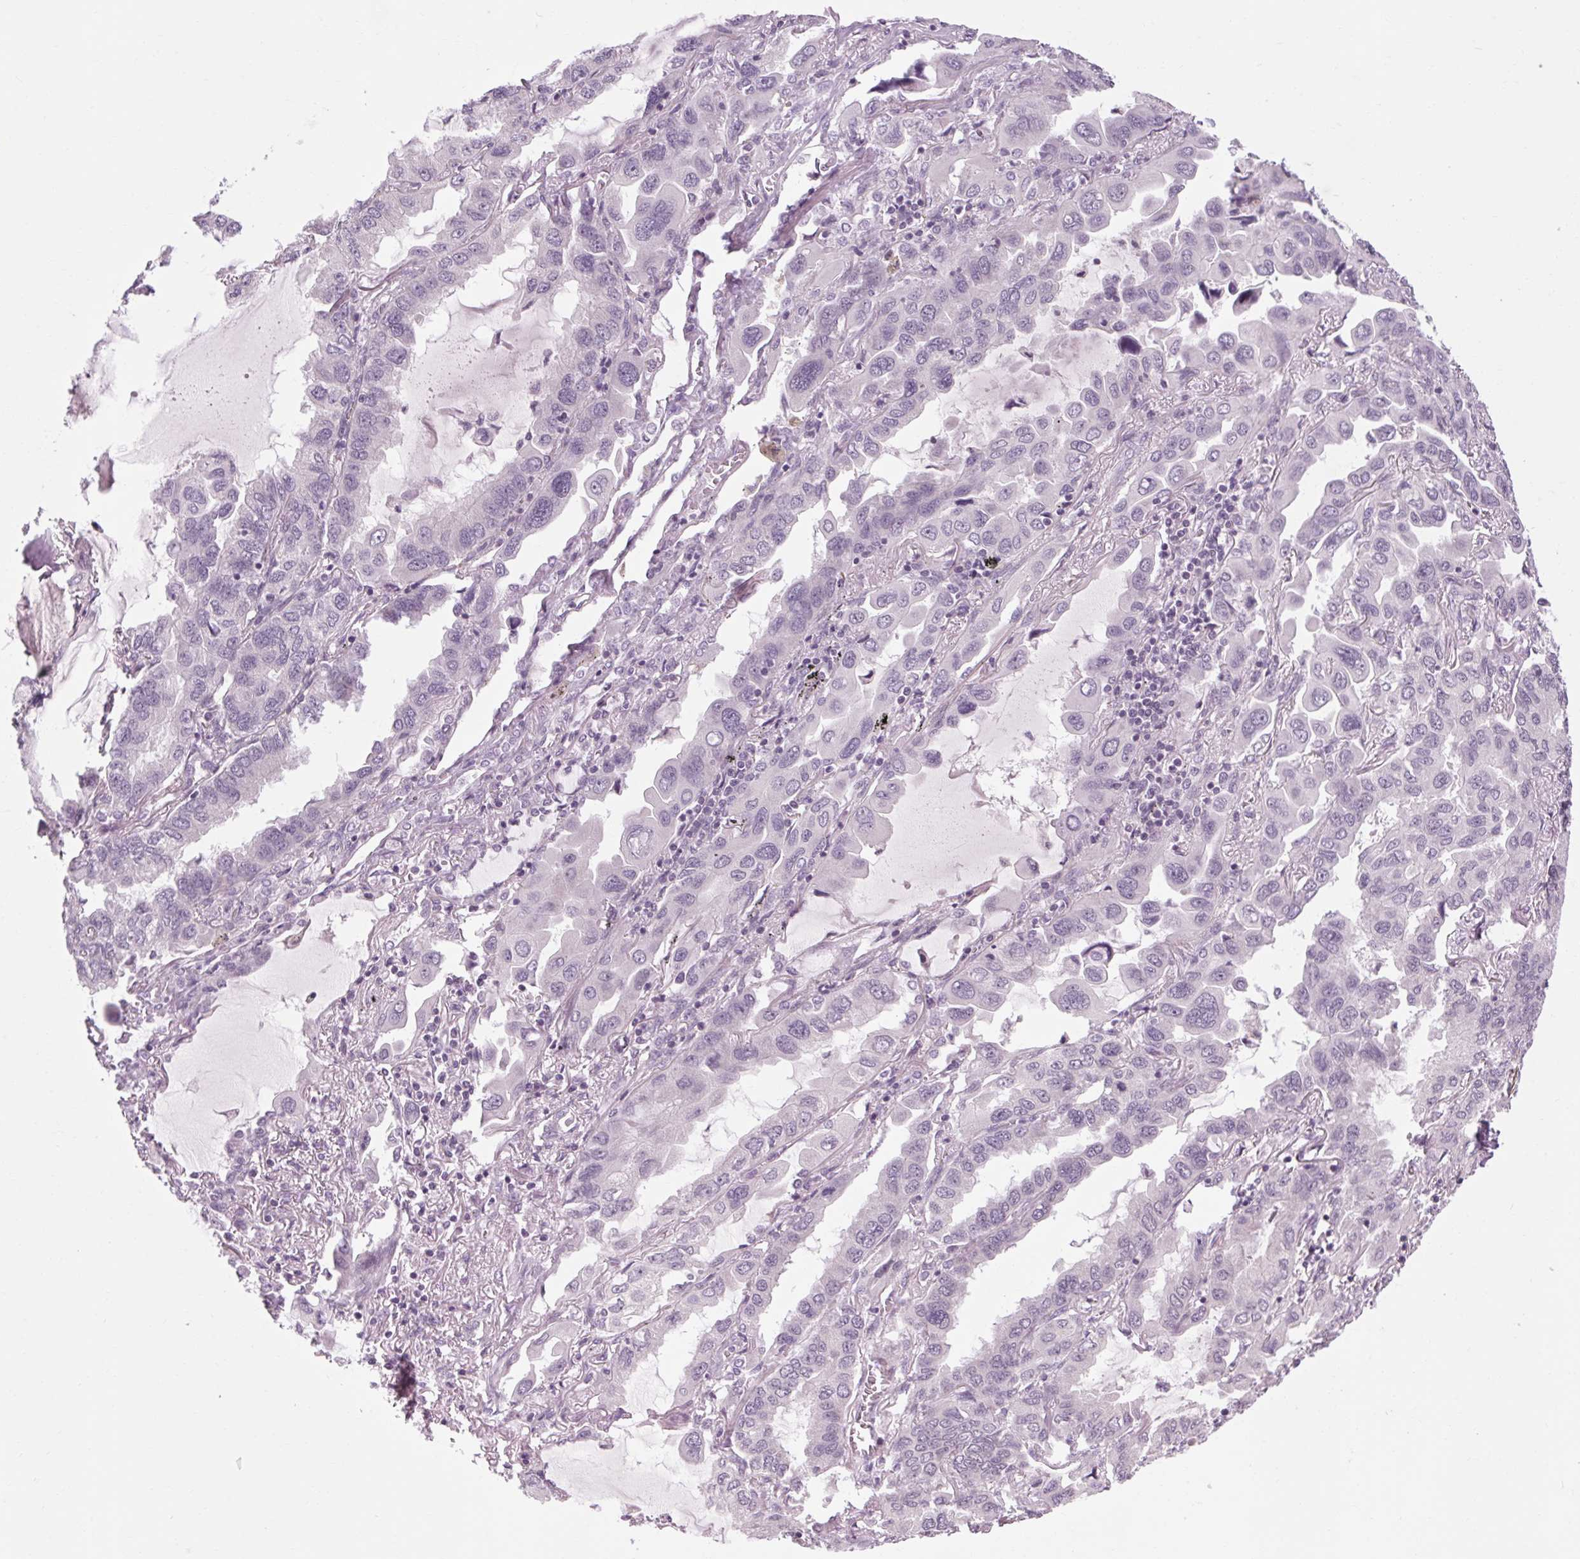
{"staining": {"intensity": "negative", "quantity": "none", "location": "none"}, "tissue": "lung cancer", "cell_type": "Tumor cells", "image_type": "cancer", "snomed": [{"axis": "morphology", "description": "Adenocarcinoma, NOS"}, {"axis": "topography", "description": "Lung"}], "caption": "Immunohistochemical staining of human lung cancer (adenocarcinoma) displays no significant staining in tumor cells.", "gene": "KLHL40", "patient": {"sex": "male", "age": 64}}